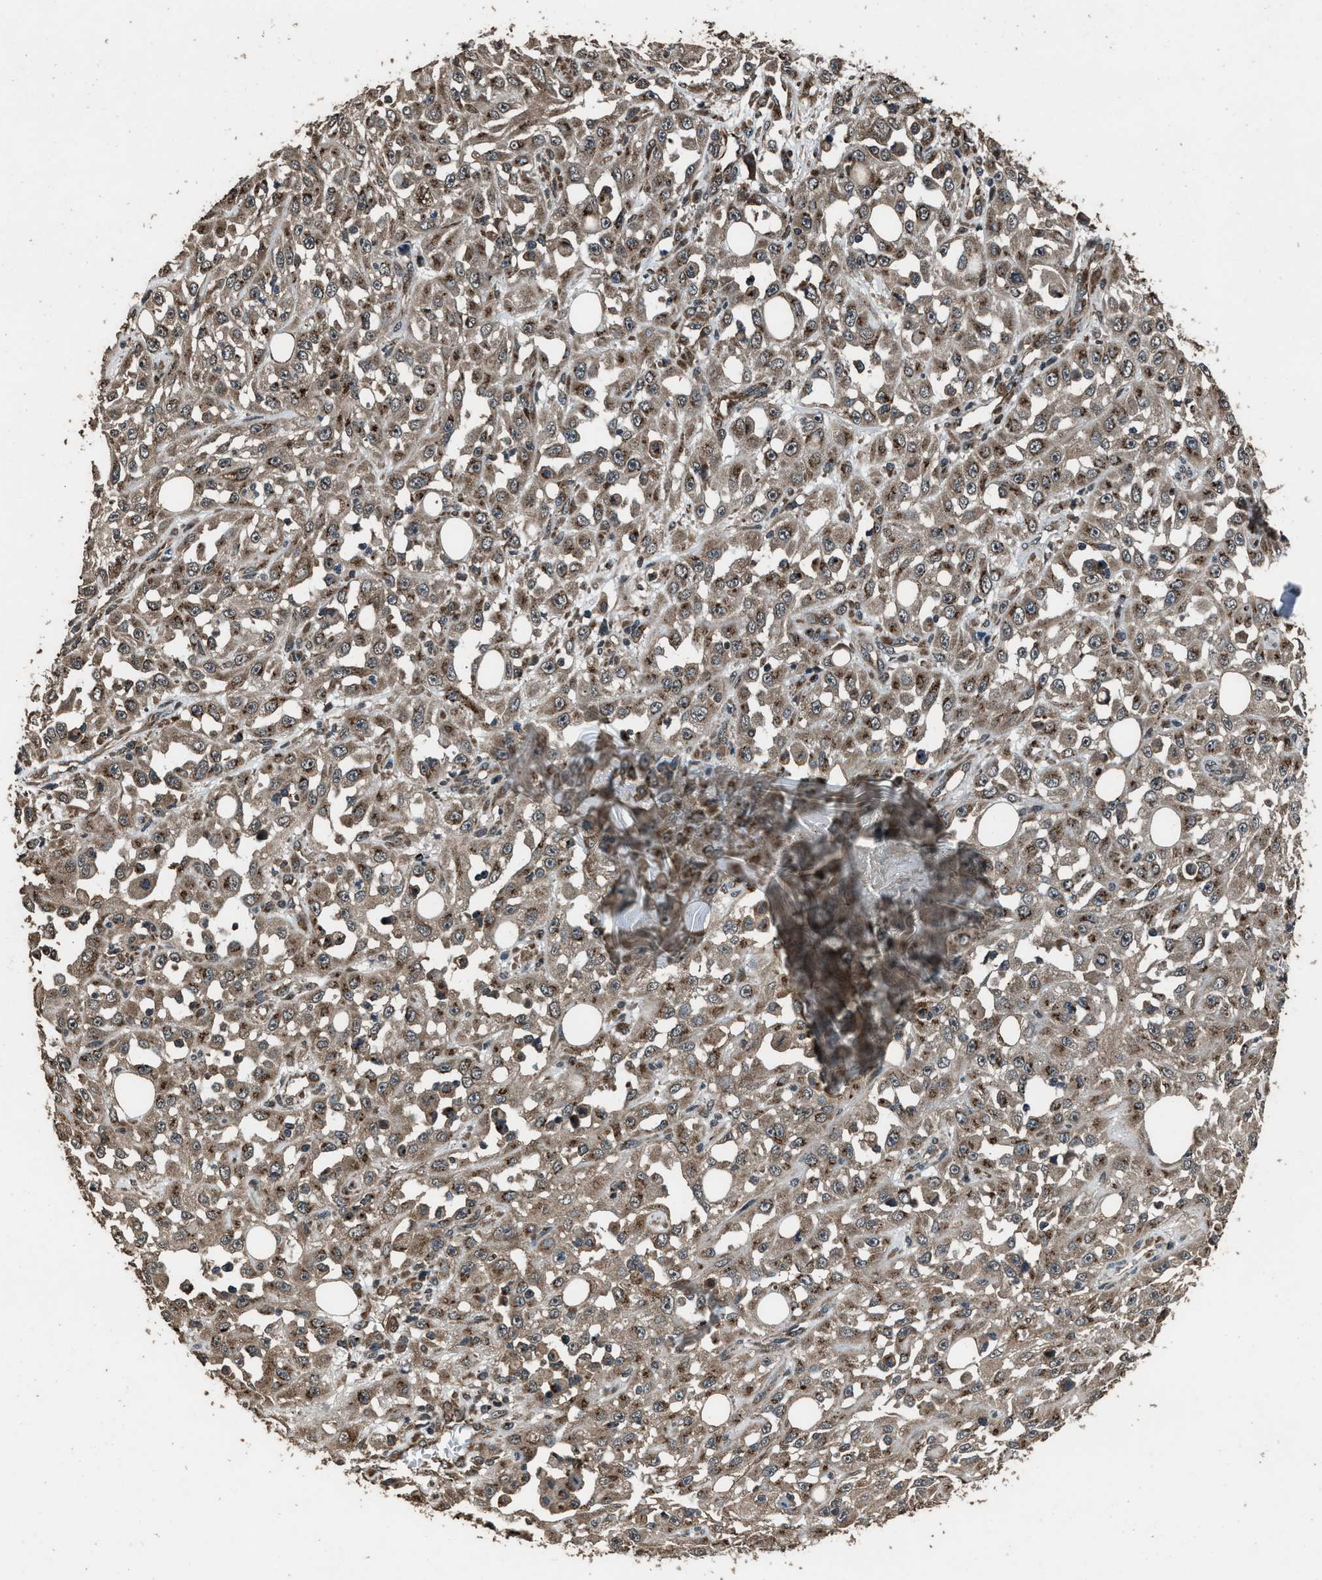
{"staining": {"intensity": "moderate", "quantity": ">75%", "location": "cytoplasmic/membranous"}, "tissue": "skin cancer", "cell_type": "Tumor cells", "image_type": "cancer", "snomed": [{"axis": "morphology", "description": "Squamous cell carcinoma, NOS"}, {"axis": "morphology", "description": "Squamous cell carcinoma, metastatic, NOS"}, {"axis": "topography", "description": "Skin"}, {"axis": "topography", "description": "Lymph node"}], "caption": "Protein staining of squamous cell carcinoma (skin) tissue displays moderate cytoplasmic/membranous staining in about >75% of tumor cells.", "gene": "SLC38A10", "patient": {"sex": "male", "age": 75}}